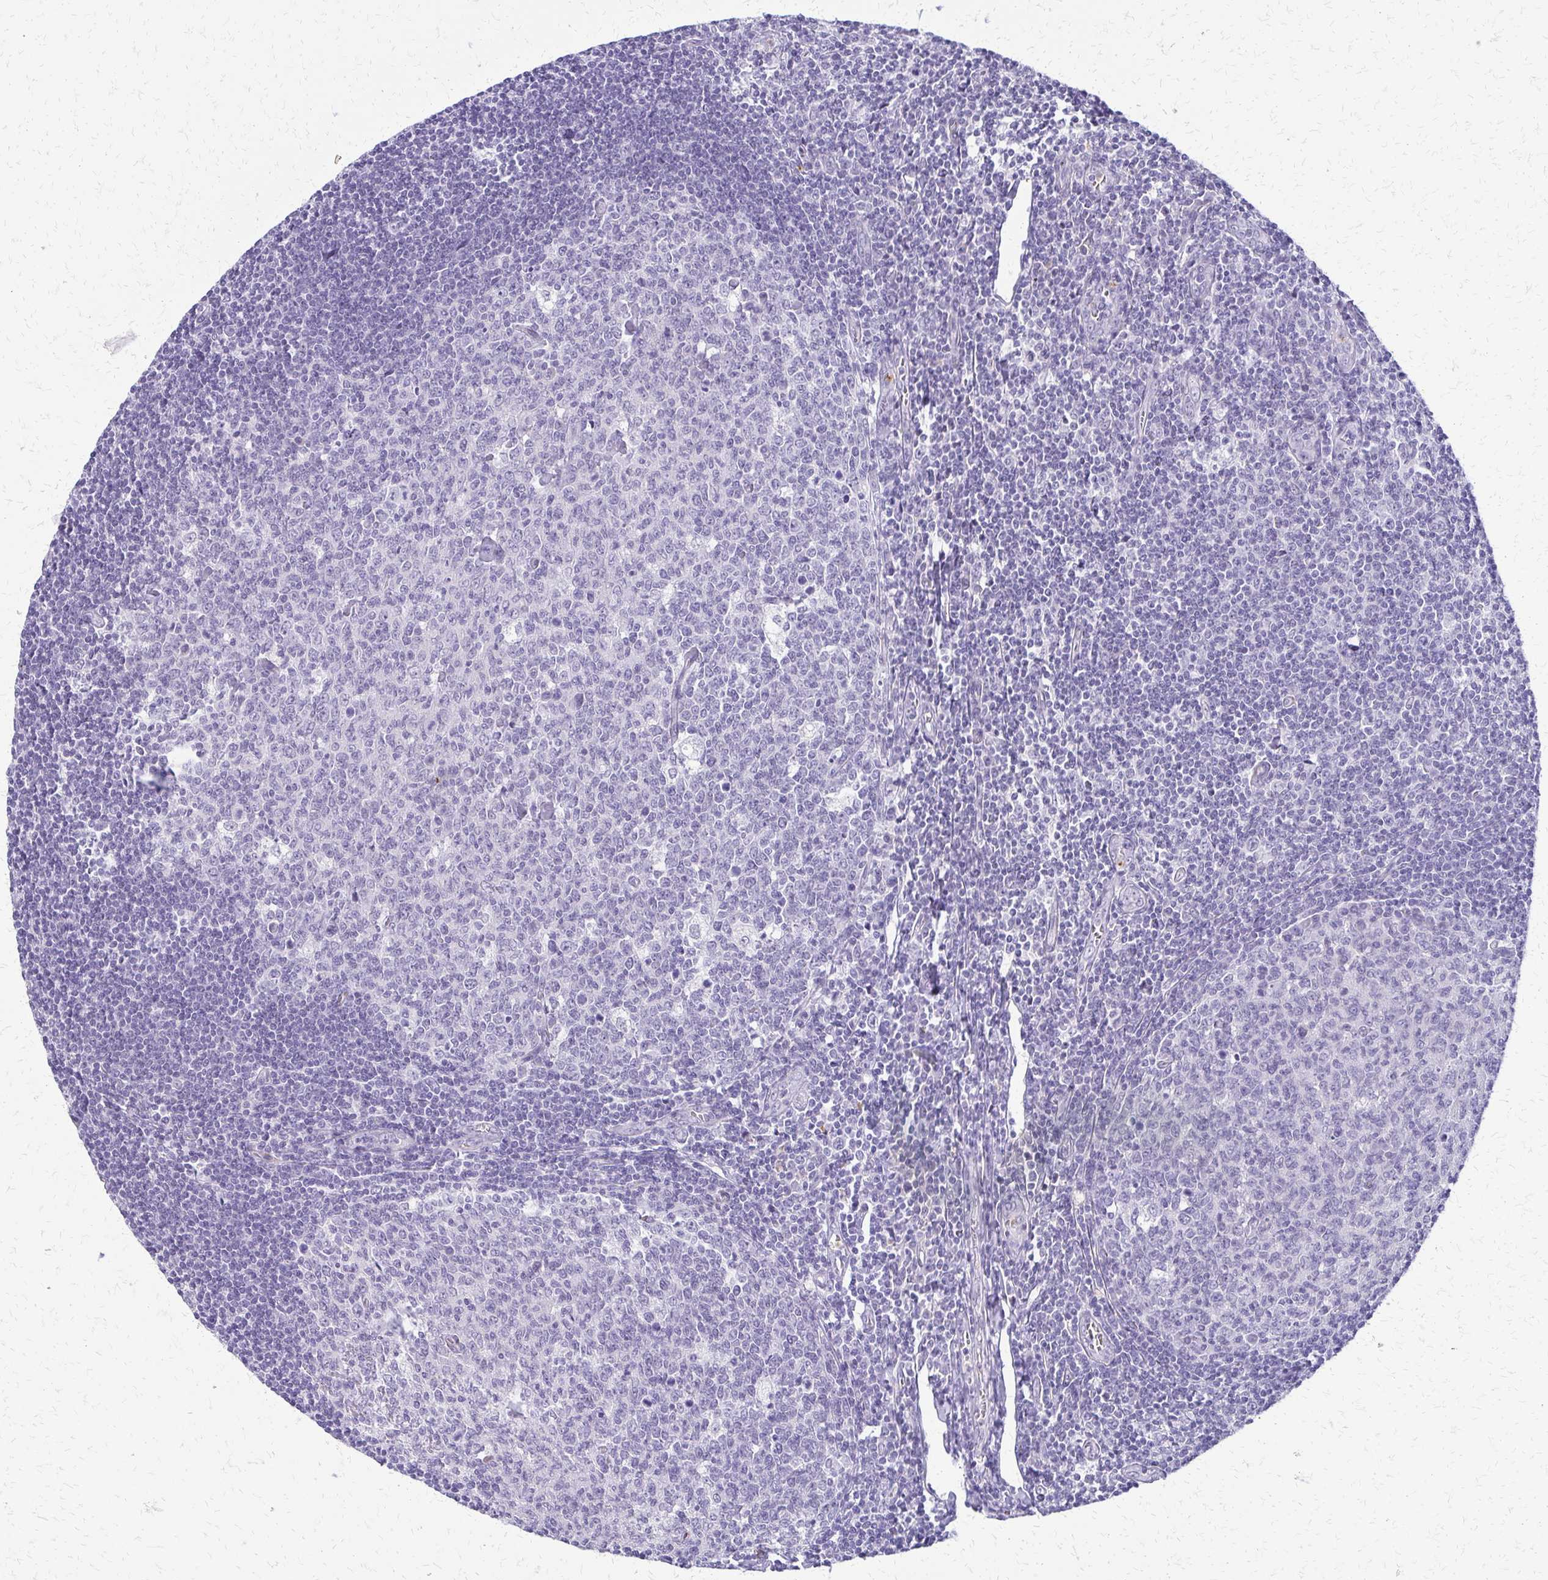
{"staining": {"intensity": "negative", "quantity": "none", "location": "none"}, "tissue": "tonsil", "cell_type": "Germinal center cells", "image_type": "normal", "snomed": [{"axis": "morphology", "description": "Normal tissue, NOS"}, {"axis": "topography", "description": "Tonsil"}], "caption": "Immunohistochemical staining of unremarkable tonsil demonstrates no significant staining in germinal center cells.", "gene": "FAM162B", "patient": {"sex": "male", "age": 27}}